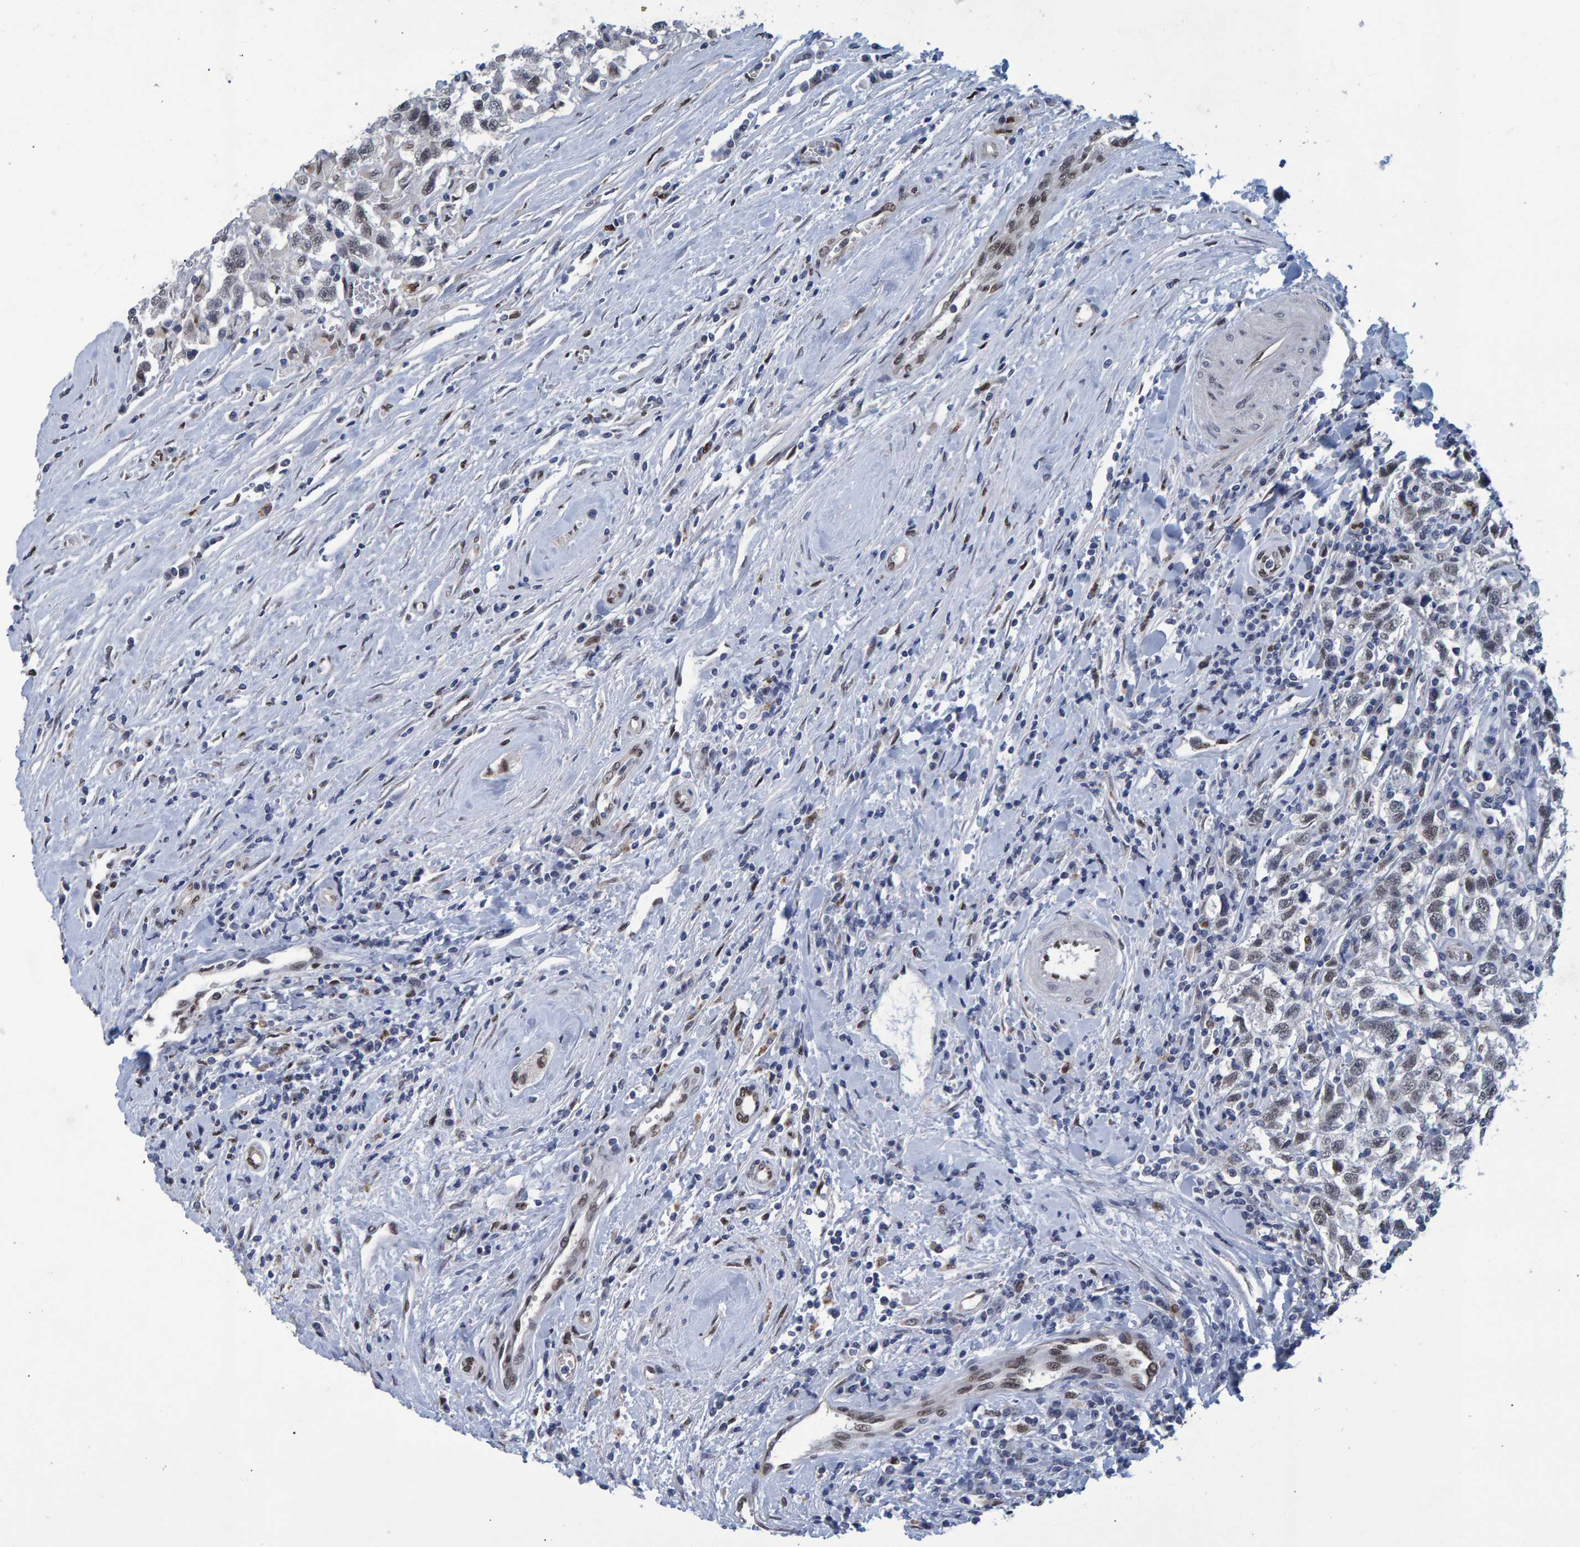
{"staining": {"intensity": "weak", "quantity": "<25%", "location": "nuclear"}, "tissue": "testis cancer", "cell_type": "Tumor cells", "image_type": "cancer", "snomed": [{"axis": "morphology", "description": "Seminoma, NOS"}, {"axis": "topography", "description": "Testis"}], "caption": "Micrograph shows no significant protein expression in tumor cells of seminoma (testis).", "gene": "QKI", "patient": {"sex": "male", "age": 41}}